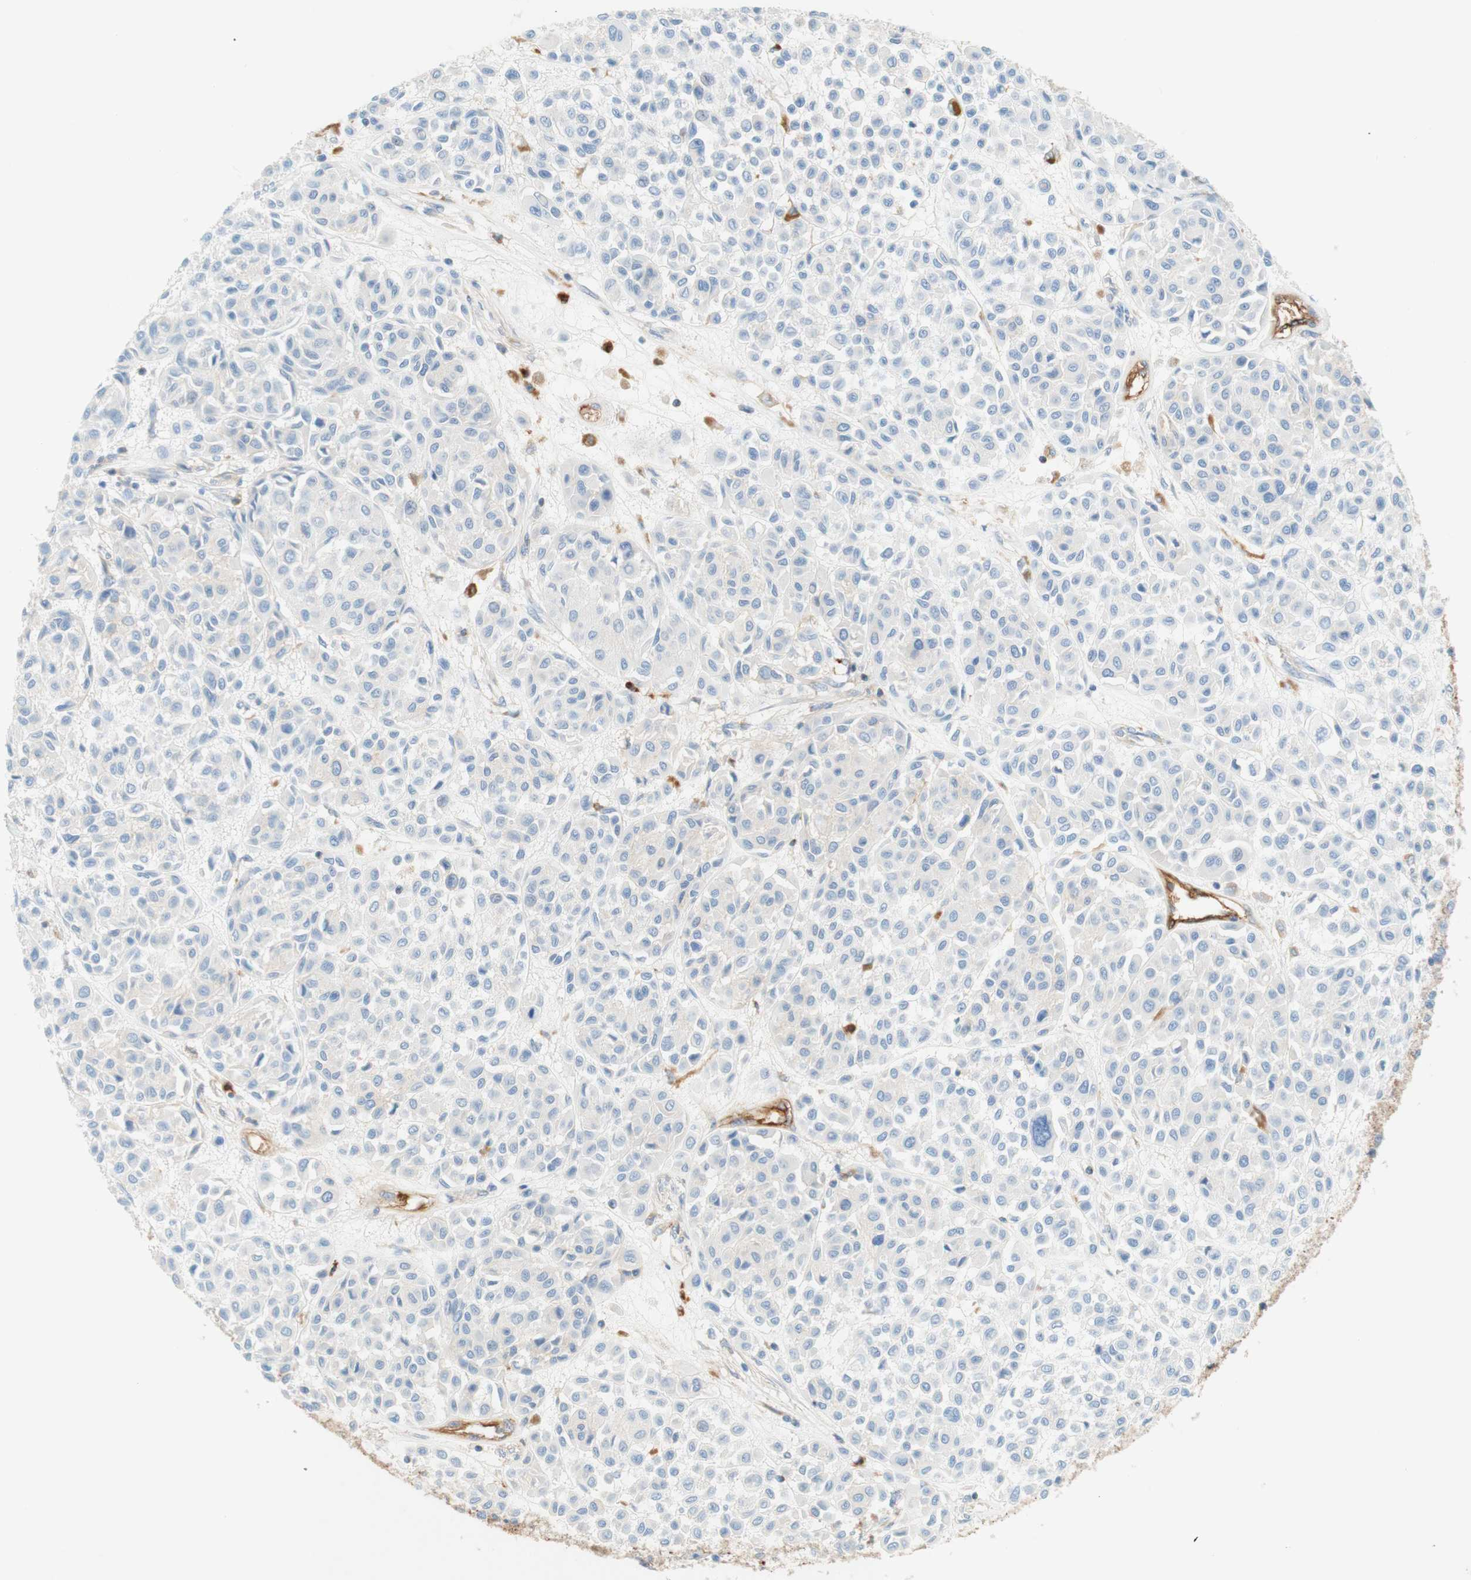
{"staining": {"intensity": "negative", "quantity": "none", "location": "none"}, "tissue": "melanoma", "cell_type": "Tumor cells", "image_type": "cancer", "snomed": [{"axis": "morphology", "description": "Malignant melanoma, Metastatic site"}, {"axis": "topography", "description": "Soft tissue"}], "caption": "Histopathology image shows no protein expression in tumor cells of melanoma tissue. (Brightfield microscopy of DAB (3,3'-diaminobenzidine) immunohistochemistry (IHC) at high magnification).", "gene": "STOM", "patient": {"sex": "male", "age": 41}}